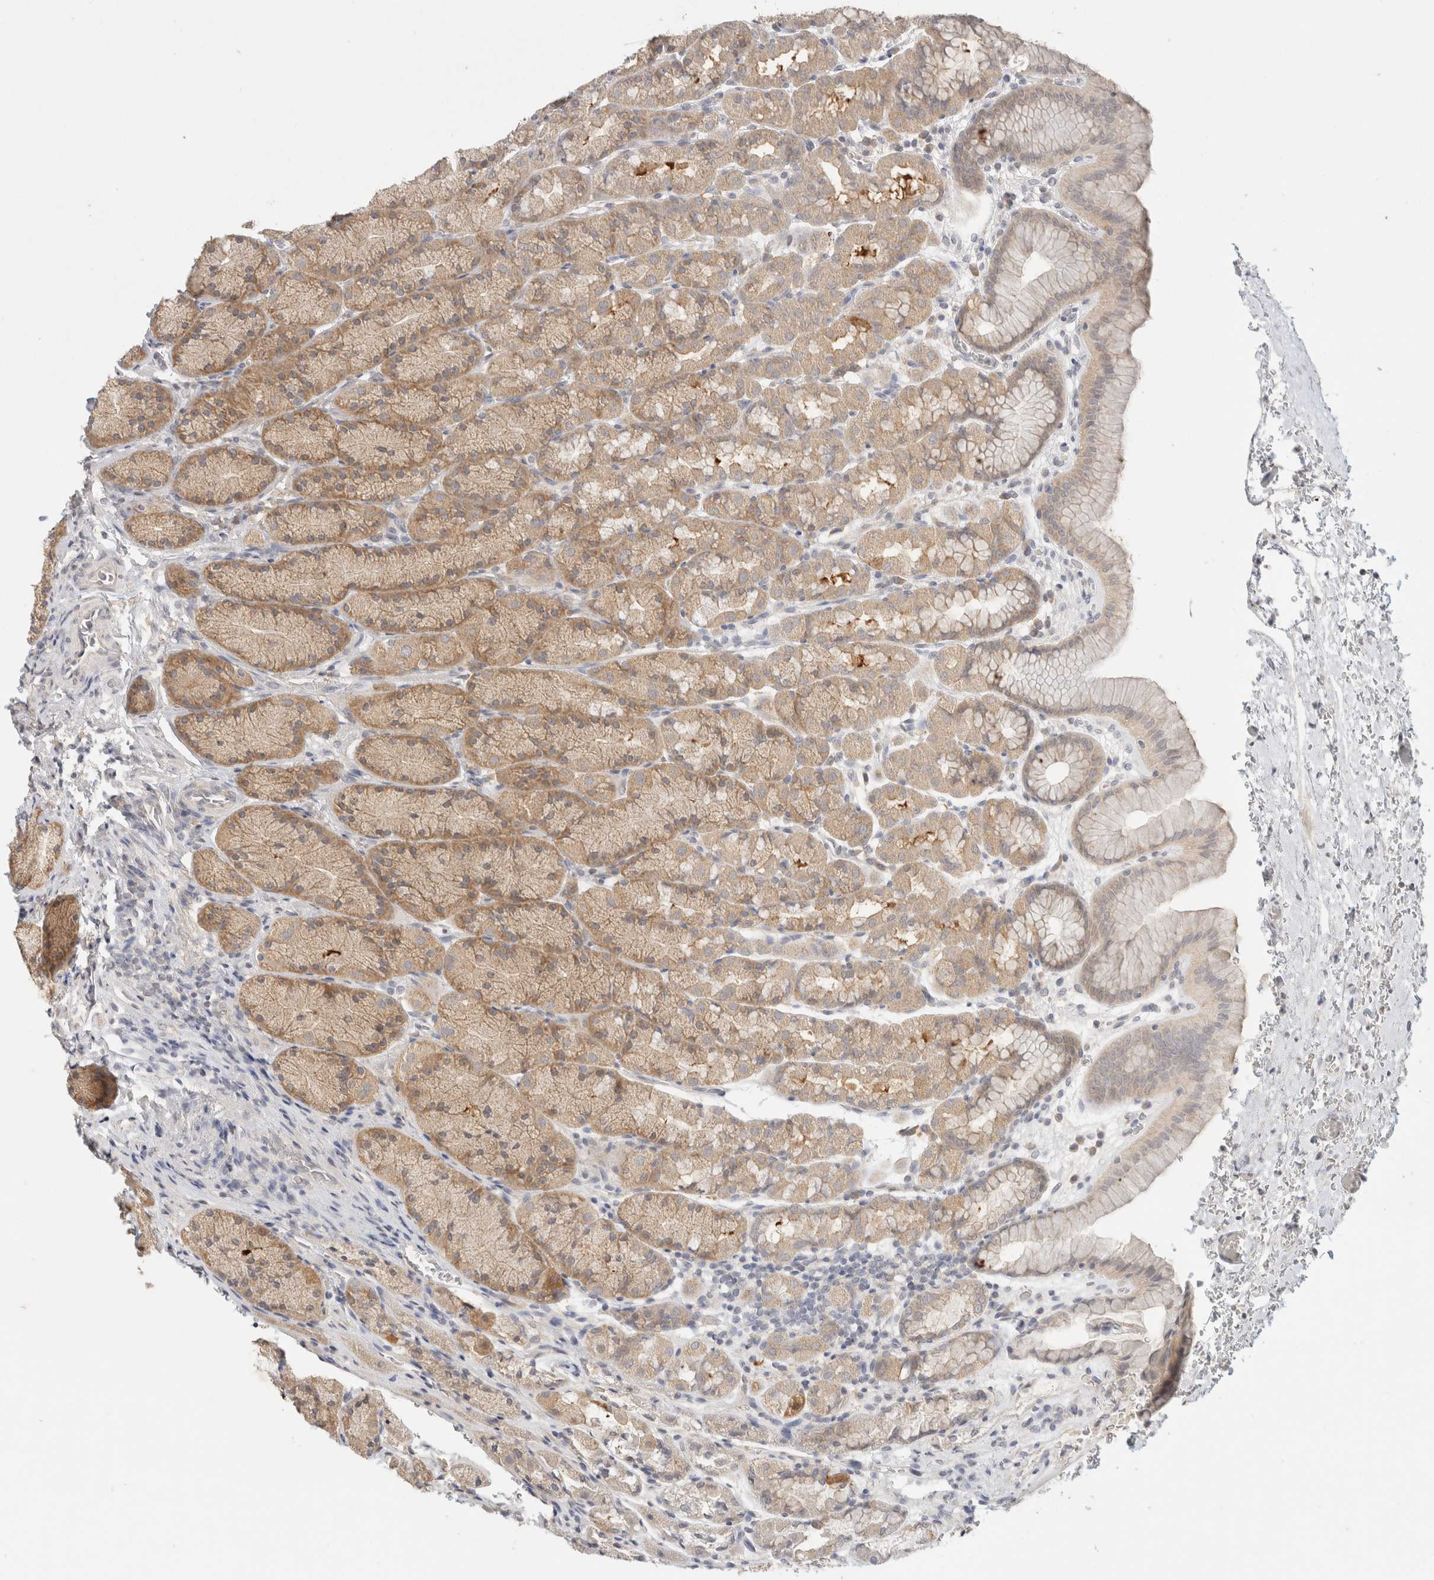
{"staining": {"intensity": "moderate", "quantity": ">75%", "location": "cytoplasmic/membranous"}, "tissue": "stomach", "cell_type": "Glandular cells", "image_type": "normal", "snomed": [{"axis": "morphology", "description": "Normal tissue, NOS"}, {"axis": "topography", "description": "Stomach"}], "caption": "A histopathology image of stomach stained for a protein demonstrates moderate cytoplasmic/membranous brown staining in glandular cells.", "gene": "CHRM4", "patient": {"sex": "male", "age": 42}}